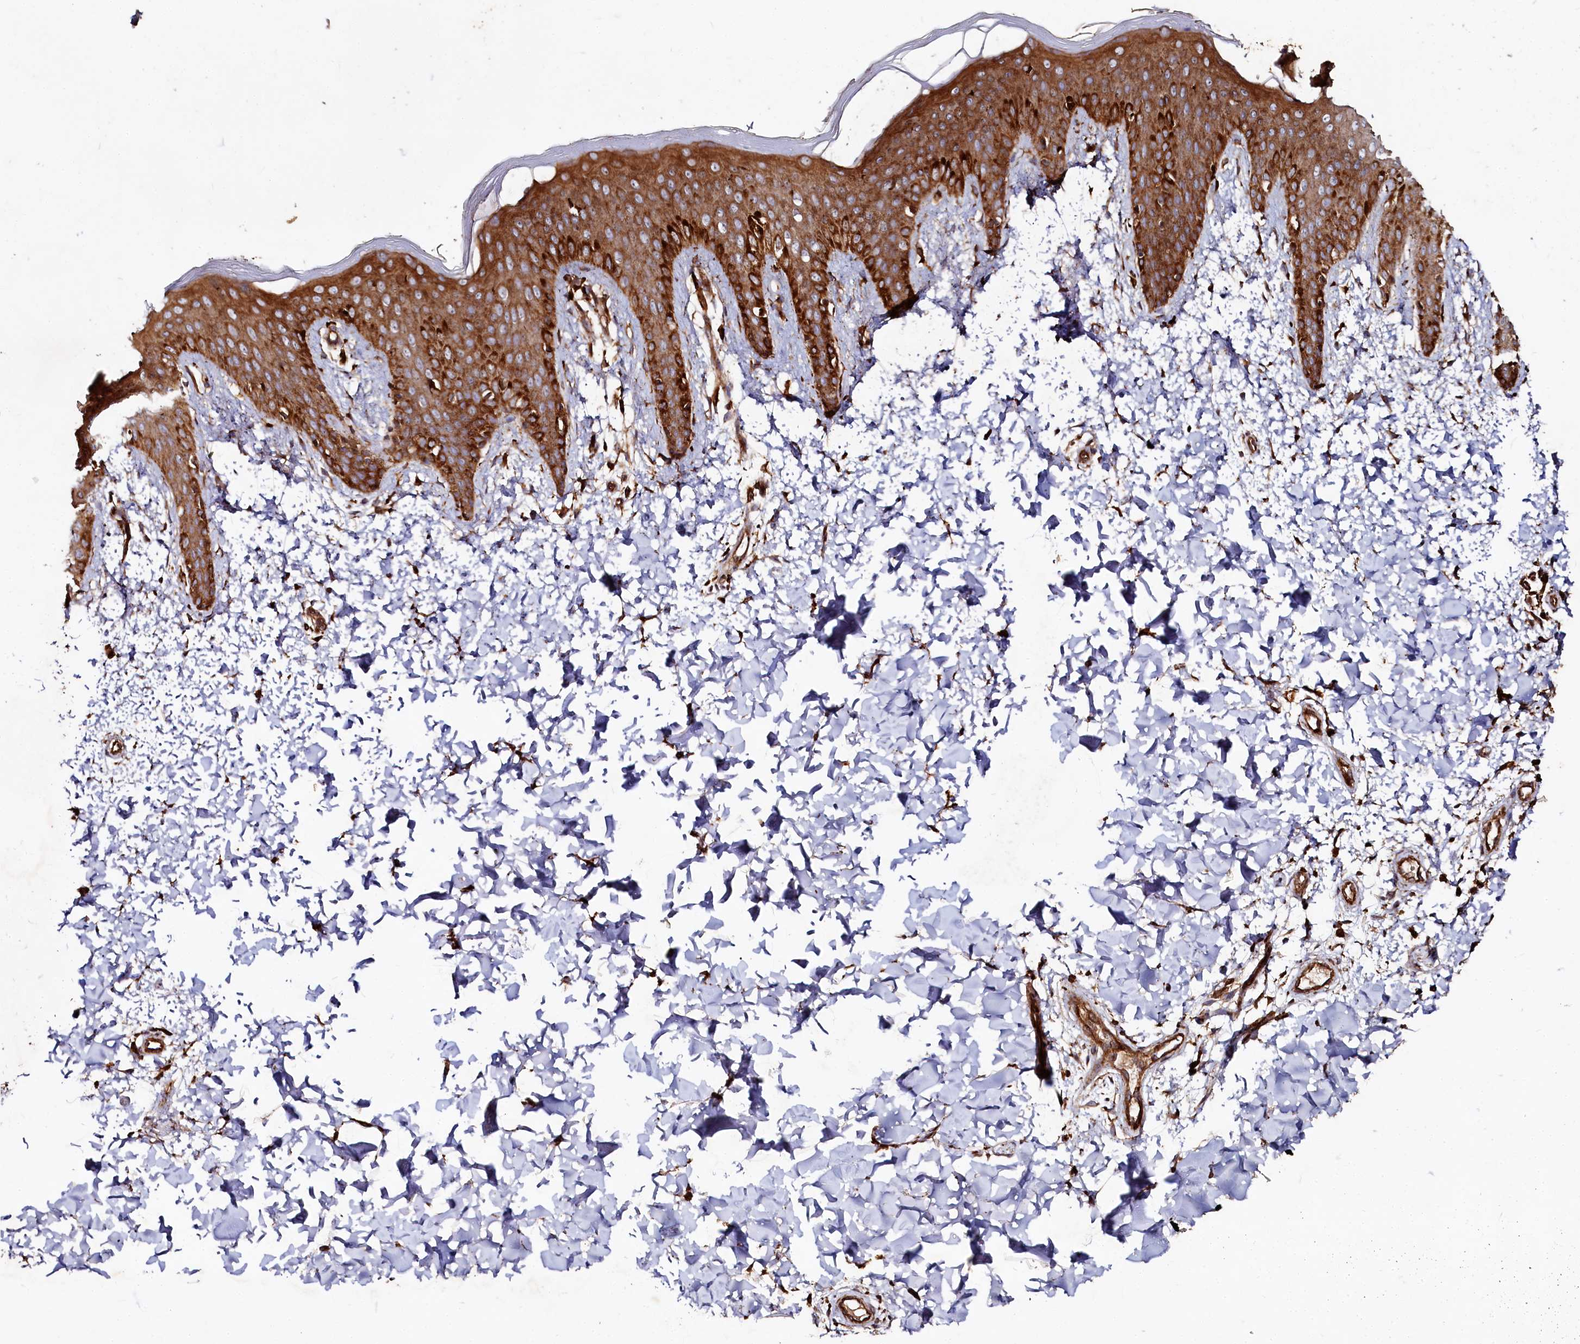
{"staining": {"intensity": "moderate", "quantity": ">75%", "location": "cytoplasmic/membranous"}, "tissue": "skin", "cell_type": "Fibroblasts", "image_type": "normal", "snomed": [{"axis": "morphology", "description": "Normal tissue, NOS"}, {"axis": "topography", "description": "Skin"}], "caption": "An immunohistochemistry (IHC) micrograph of unremarkable tissue is shown. Protein staining in brown highlights moderate cytoplasmic/membranous positivity in skin within fibroblasts.", "gene": "WDR73", "patient": {"sex": "male", "age": 36}}